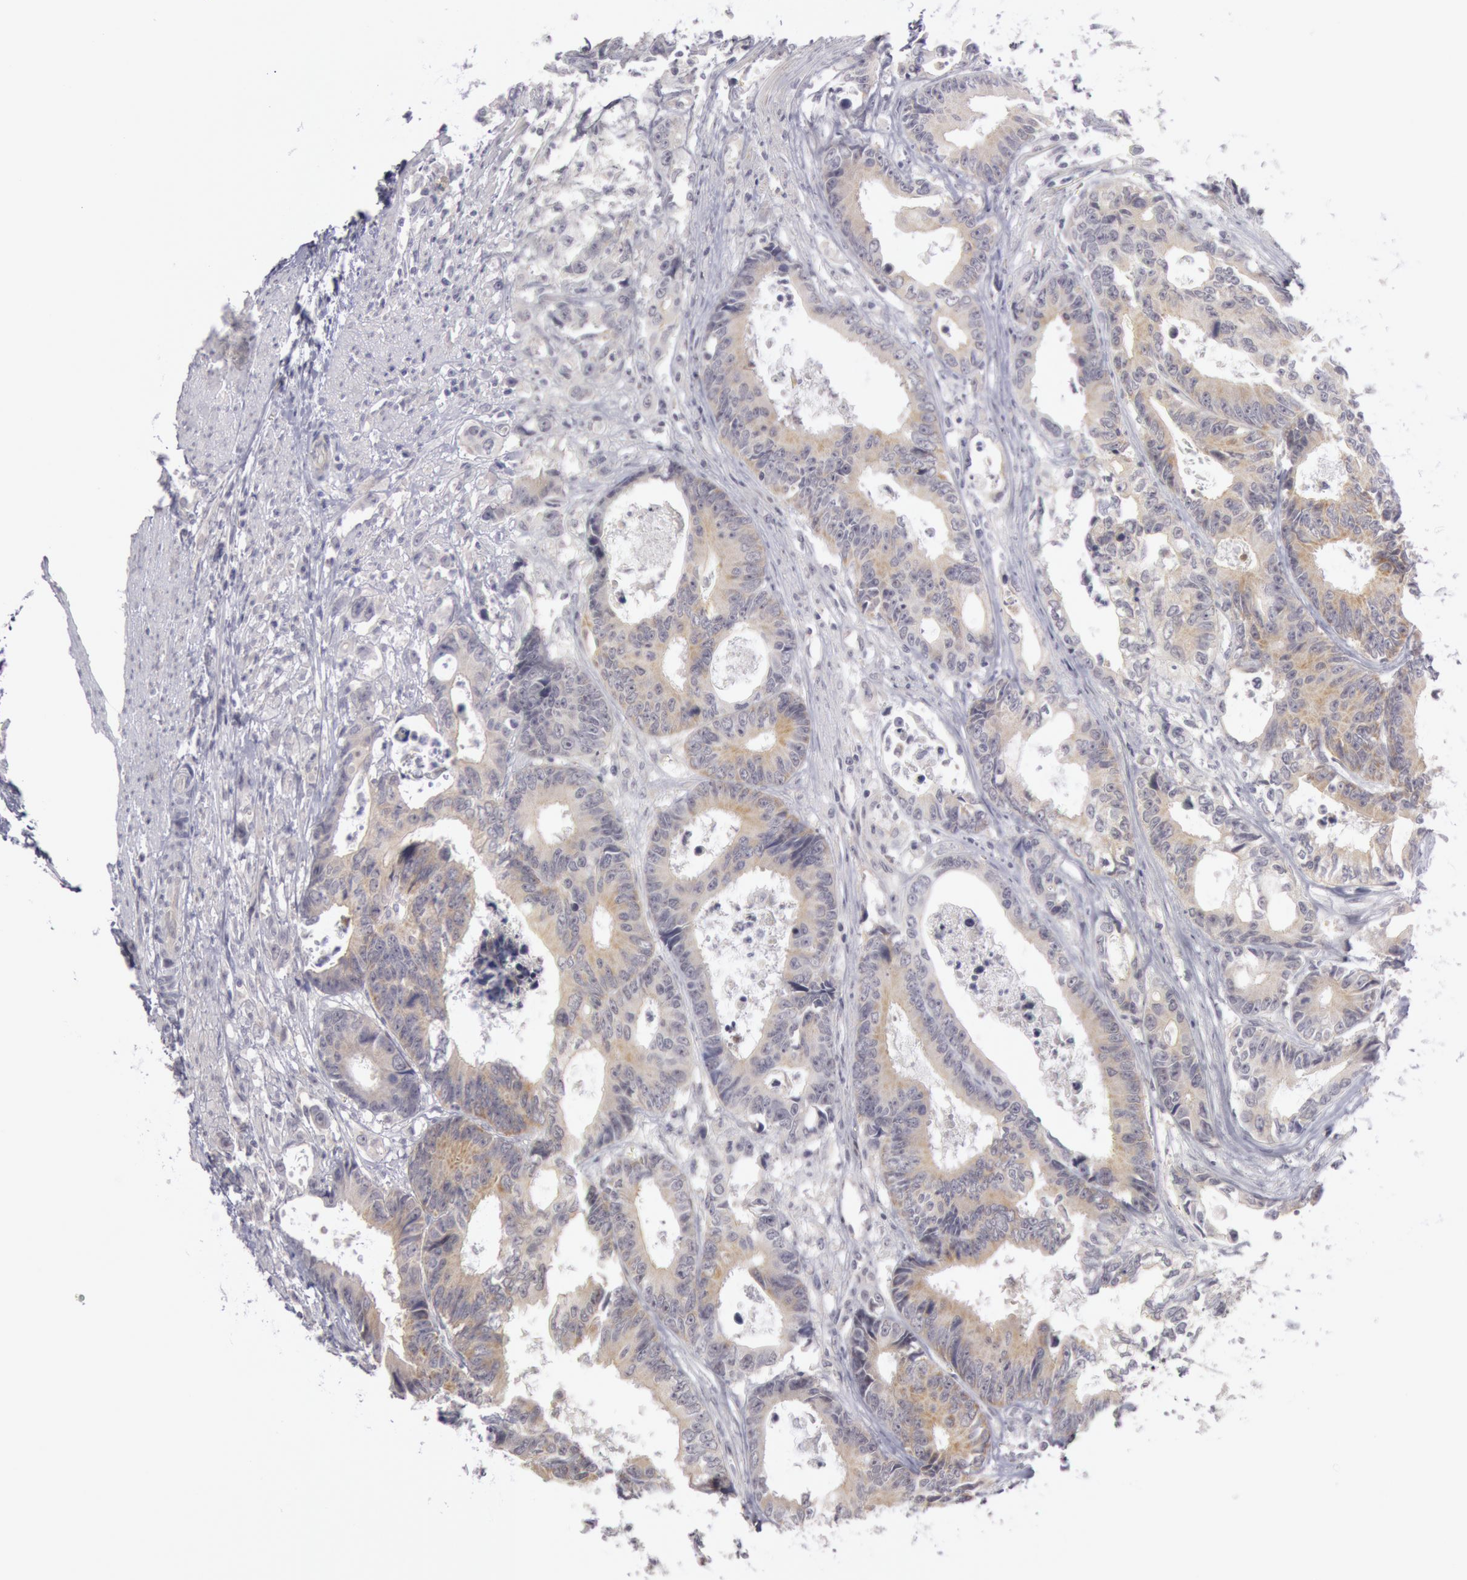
{"staining": {"intensity": "moderate", "quantity": ">75%", "location": "cytoplasmic/membranous"}, "tissue": "colorectal cancer", "cell_type": "Tumor cells", "image_type": "cancer", "snomed": [{"axis": "morphology", "description": "Adenocarcinoma, NOS"}, {"axis": "topography", "description": "Rectum"}], "caption": "Brown immunohistochemical staining in adenocarcinoma (colorectal) demonstrates moderate cytoplasmic/membranous positivity in approximately >75% of tumor cells. The staining is performed using DAB brown chromogen to label protein expression. The nuclei are counter-stained blue using hematoxylin.", "gene": "JOSD1", "patient": {"sex": "female", "age": 98}}